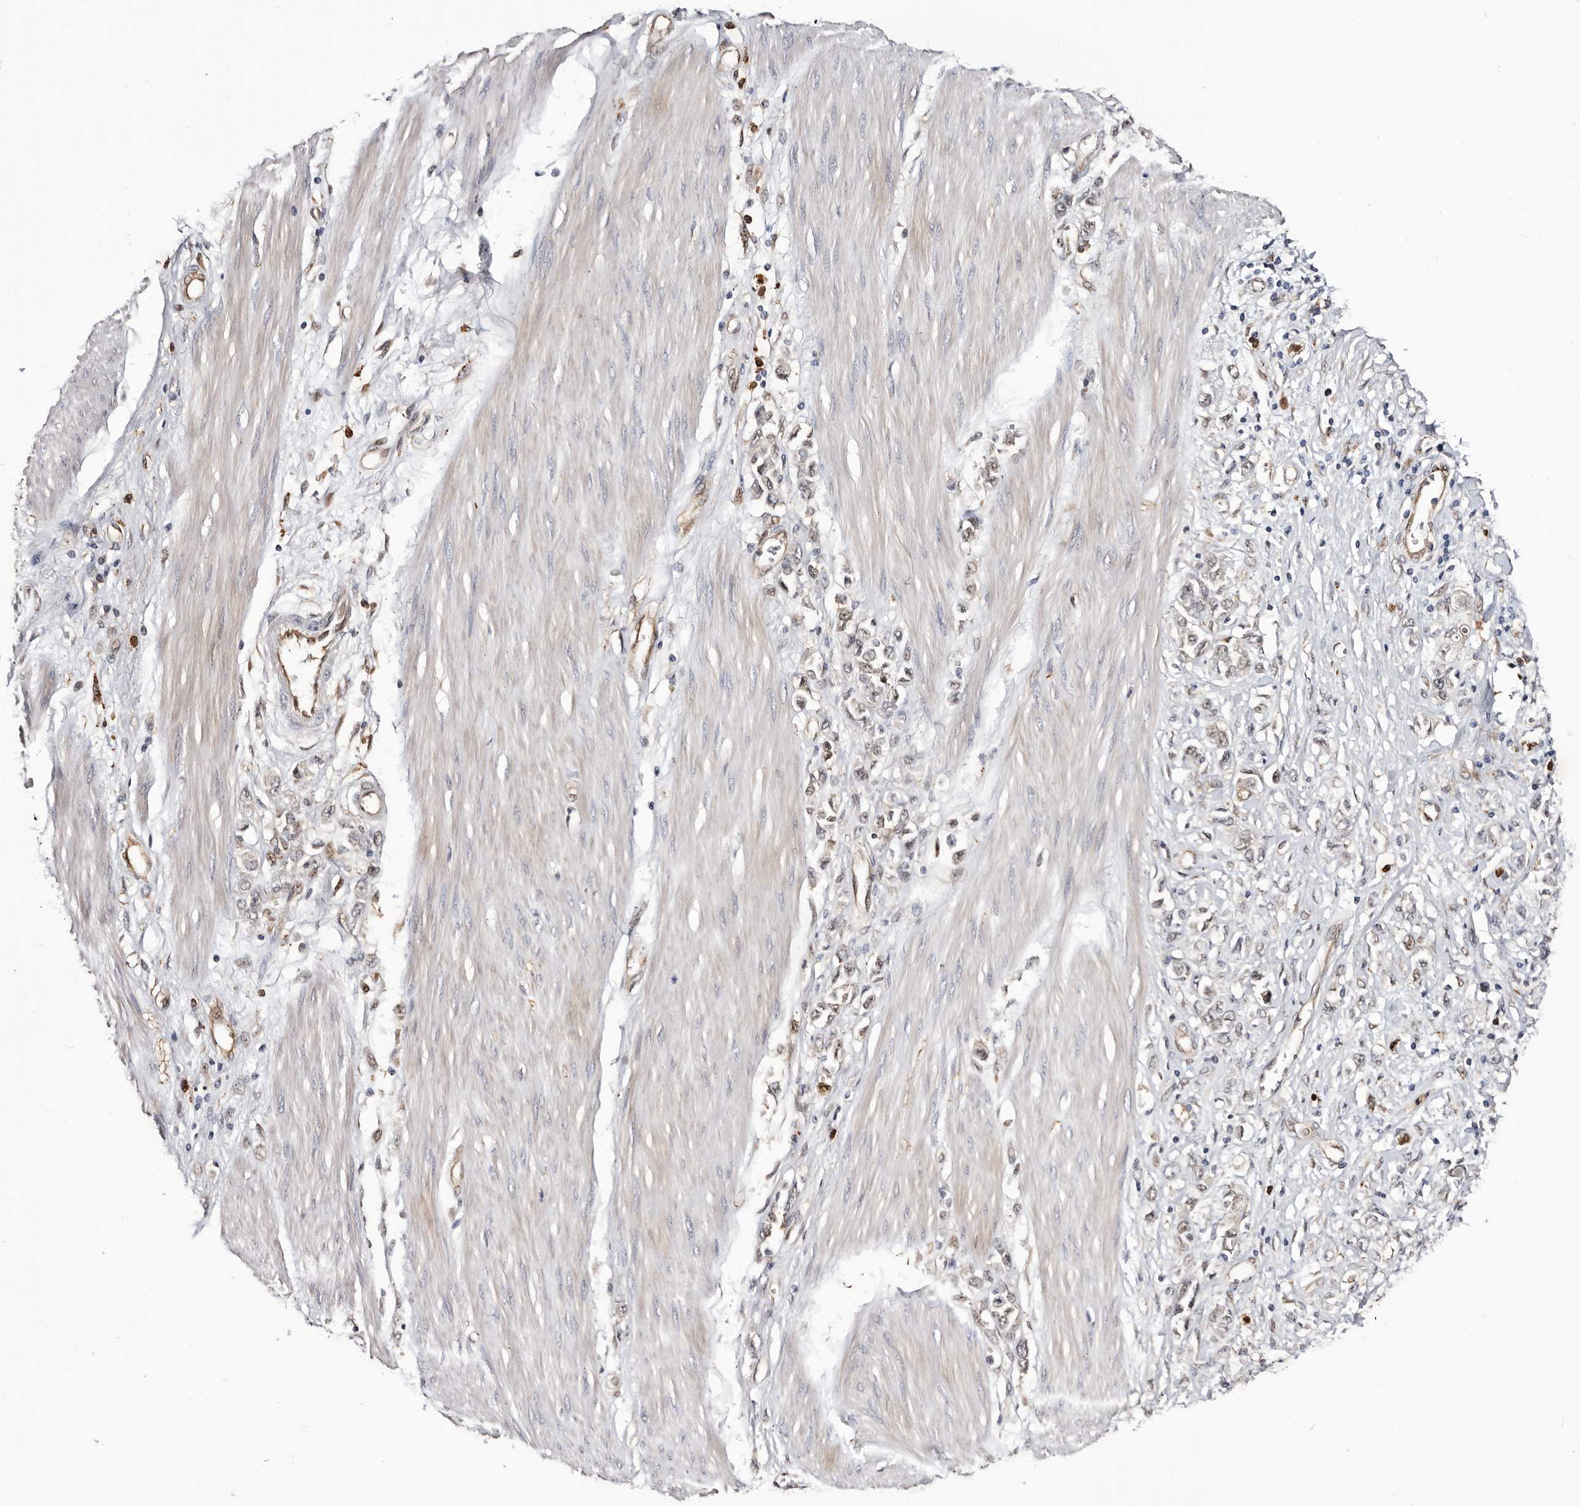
{"staining": {"intensity": "weak", "quantity": "<25%", "location": "nuclear"}, "tissue": "stomach cancer", "cell_type": "Tumor cells", "image_type": "cancer", "snomed": [{"axis": "morphology", "description": "Adenocarcinoma, NOS"}, {"axis": "topography", "description": "Stomach"}], "caption": "This is an IHC micrograph of adenocarcinoma (stomach). There is no expression in tumor cells.", "gene": "TP53I3", "patient": {"sex": "female", "age": 76}}